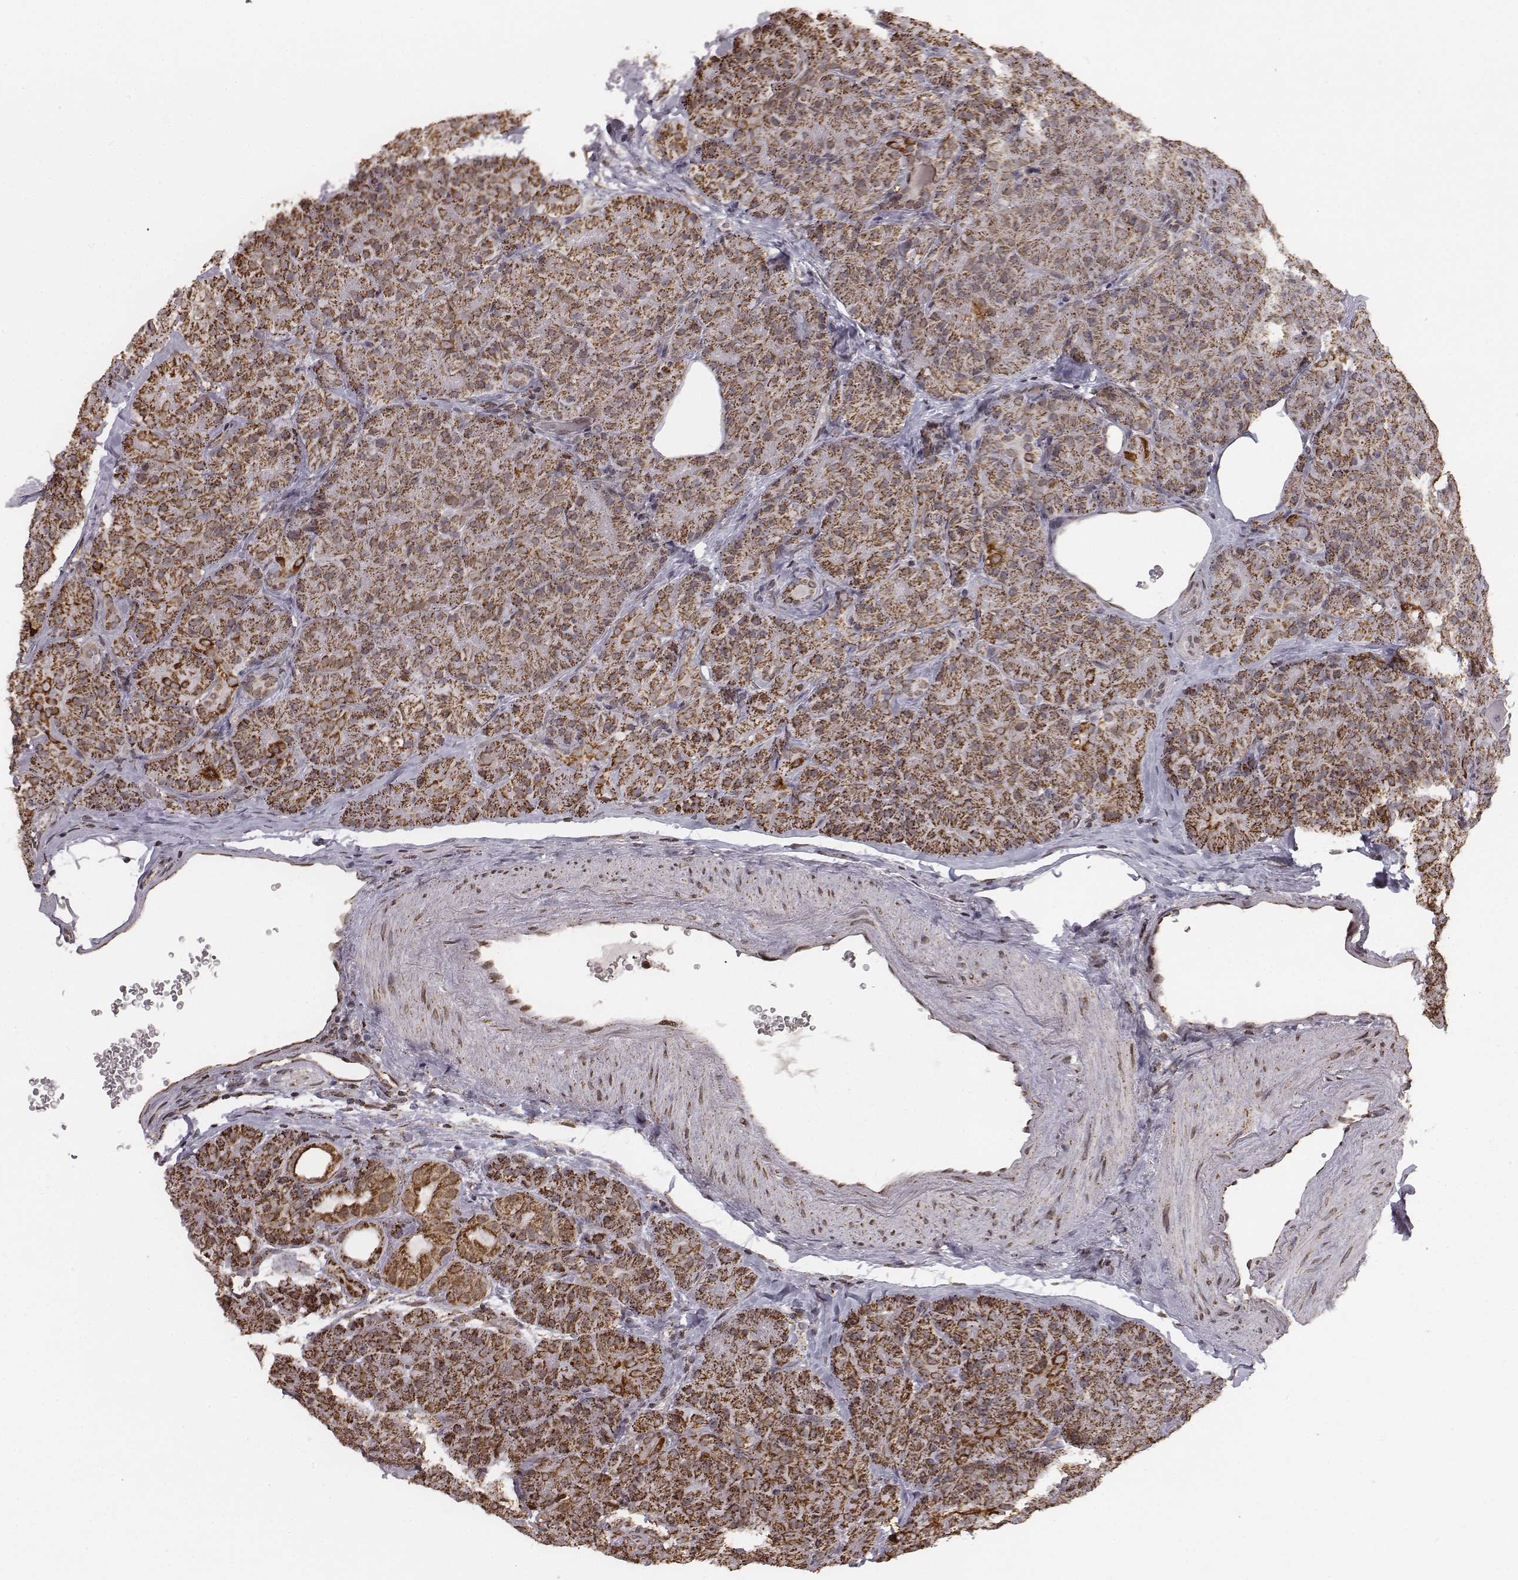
{"staining": {"intensity": "moderate", "quantity": ">75%", "location": "cytoplasmic/membranous"}, "tissue": "pancreas", "cell_type": "Exocrine glandular cells", "image_type": "normal", "snomed": [{"axis": "morphology", "description": "Normal tissue, NOS"}, {"axis": "topography", "description": "Pancreas"}], "caption": "Pancreas stained for a protein exhibits moderate cytoplasmic/membranous positivity in exocrine glandular cells. The staining is performed using DAB brown chromogen to label protein expression. The nuclei are counter-stained blue using hematoxylin.", "gene": "ACOT2", "patient": {"sex": "male", "age": 57}}